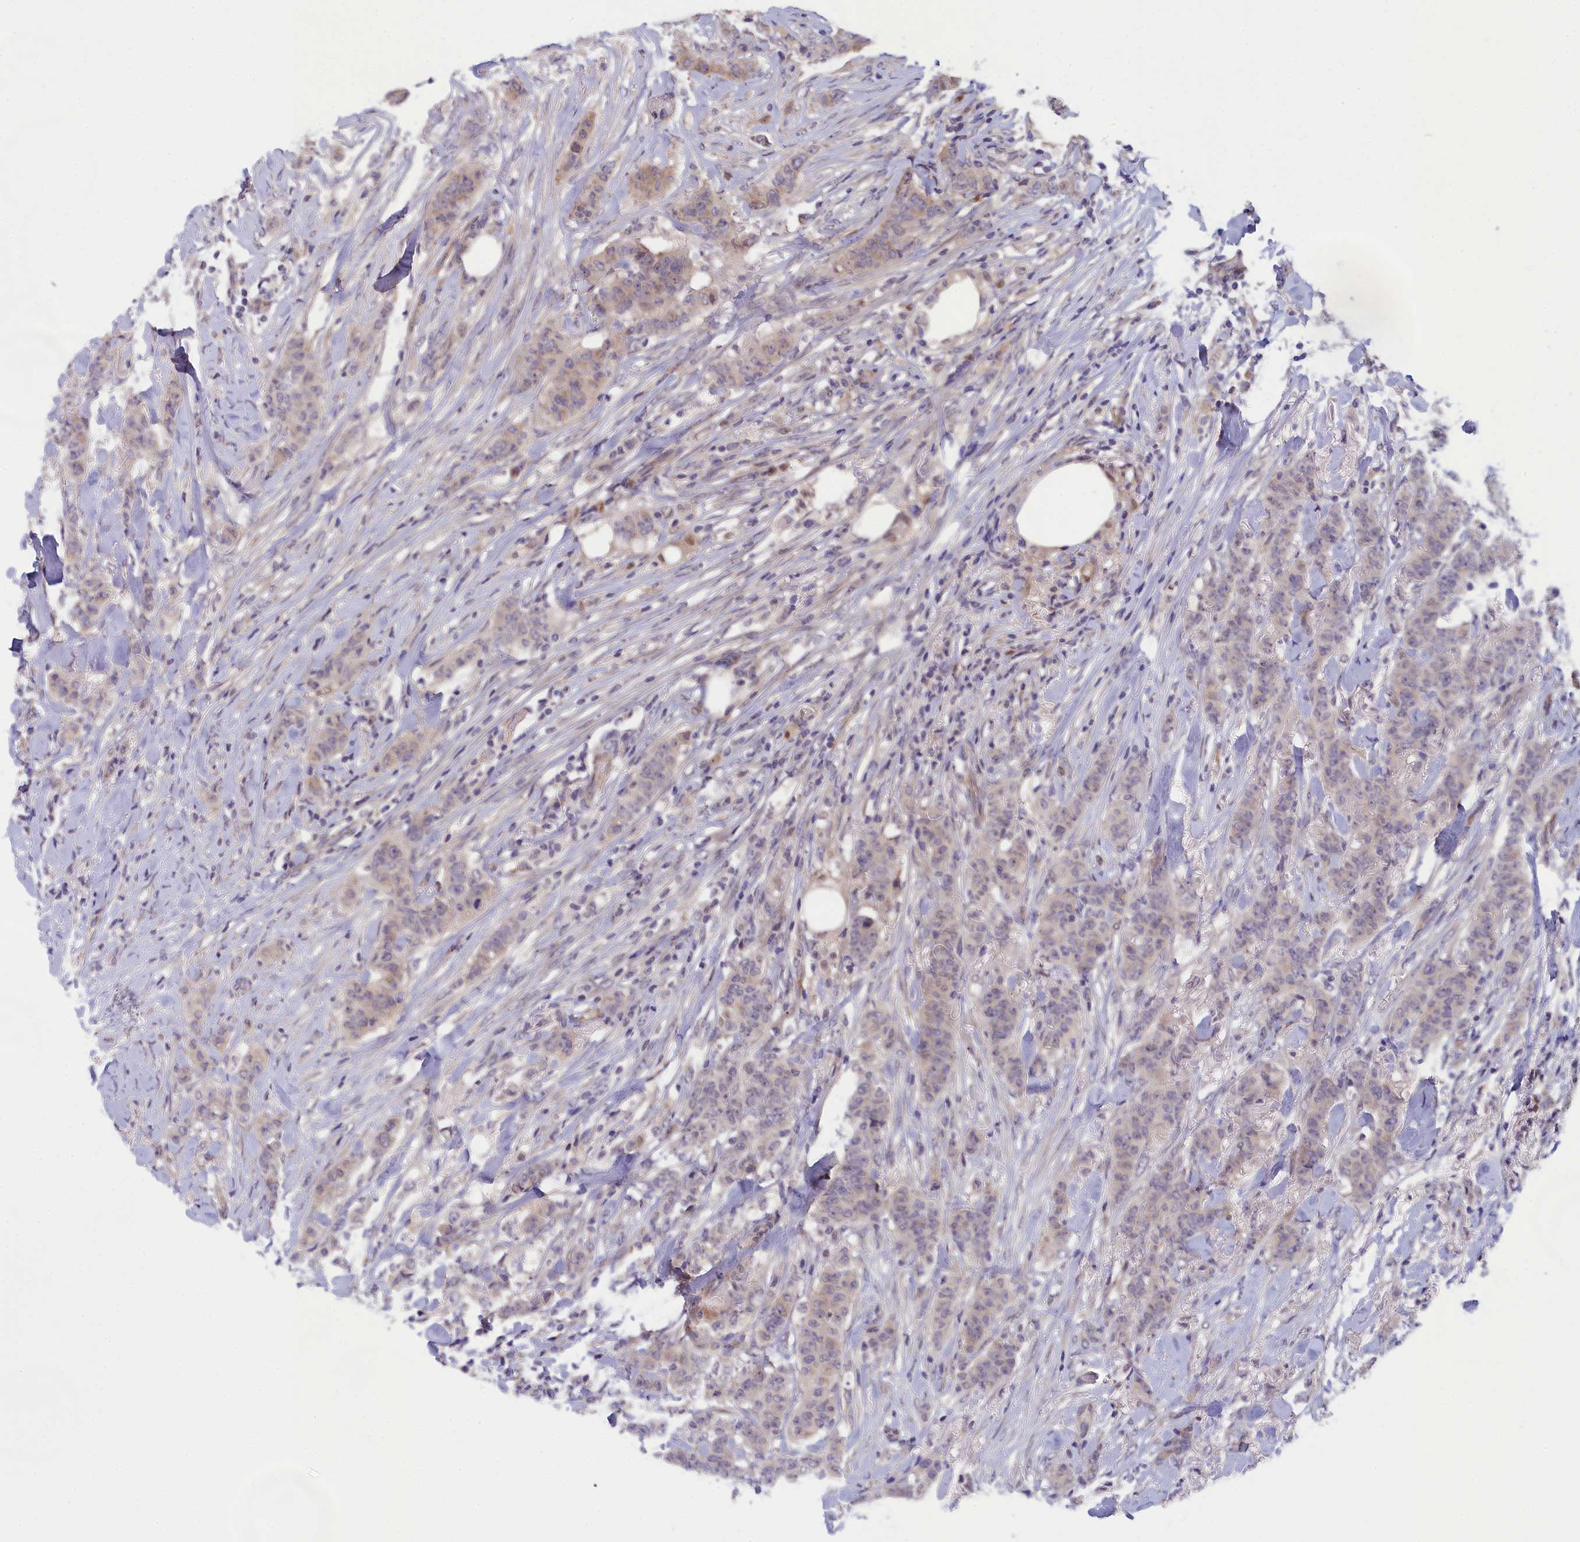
{"staining": {"intensity": "weak", "quantity": "<25%", "location": "cytoplasmic/membranous"}, "tissue": "breast cancer", "cell_type": "Tumor cells", "image_type": "cancer", "snomed": [{"axis": "morphology", "description": "Duct carcinoma"}, {"axis": "topography", "description": "Breast"}], "caption": "Immunohistochemistry photomicrograph of breast cancer stained for a protein (brown), which displays no expression in tumor cells. Brightfield microscopy of immunohistochemistry stained with DAB (3,3'-diaminobenzidine) (brown) and hematoxylin (blue), captured at high magnification.", "gene": "IGFALS", "patient": {"sex": "female", "age": 40}}